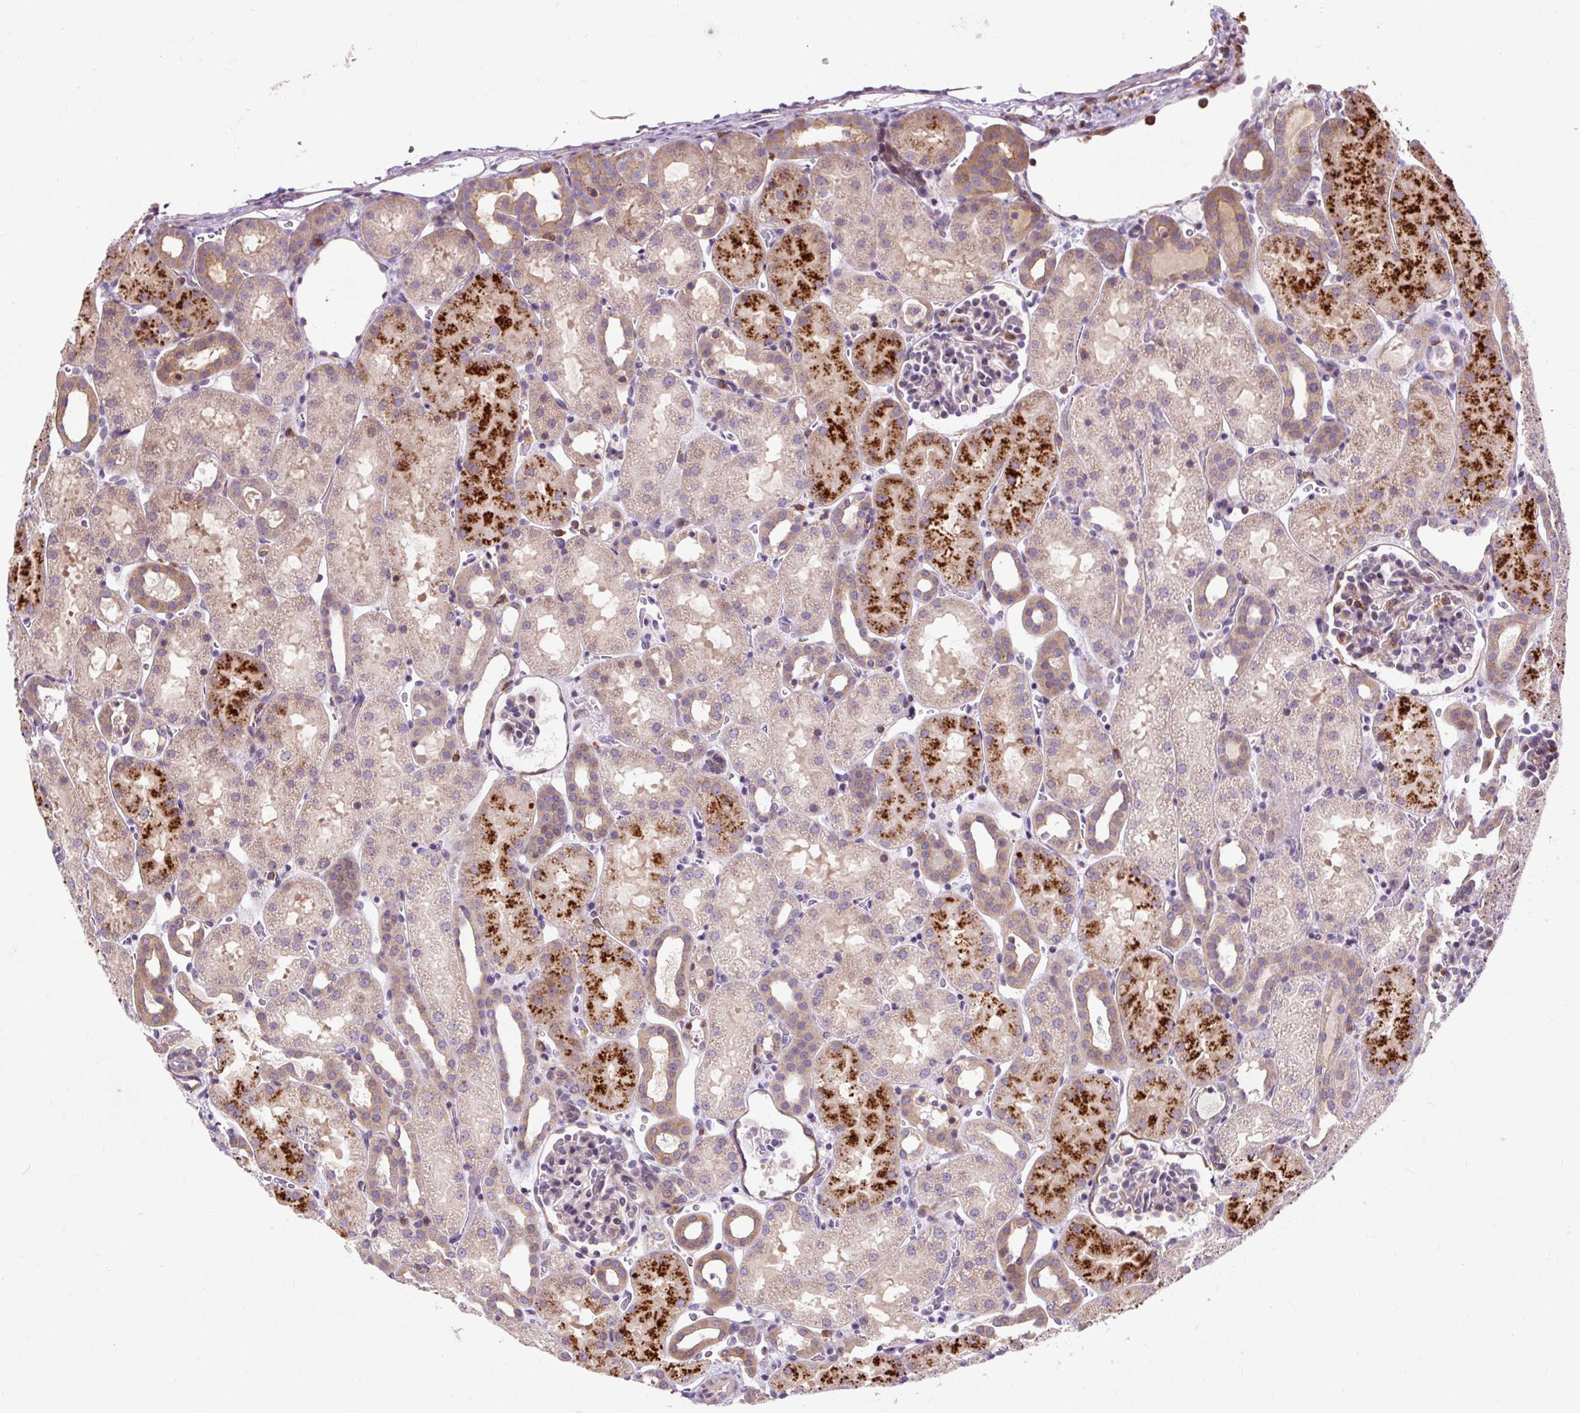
{"staining": {"intensity": "moderate", "quantity": "<25%", "location": "cytoplasmic/membranous"}, "tissue": "kidney", "cell_type": "Cells in glomeruli", "image_type": "normal", "snomed": [{"axis": "morphology", "description": "Normal tissue, NOS"}, {"axis": "topography", "description": "Kidney"}], "caption": "A photomicrograph showing moderate cytoplasmic/membranous expression in approximately <25% of cells in glomeruli in normal kidney, as visualized by brown immunohistochemical staining.", "gene": "CISD3", "patient": {"sex": "male", "age": 2}}